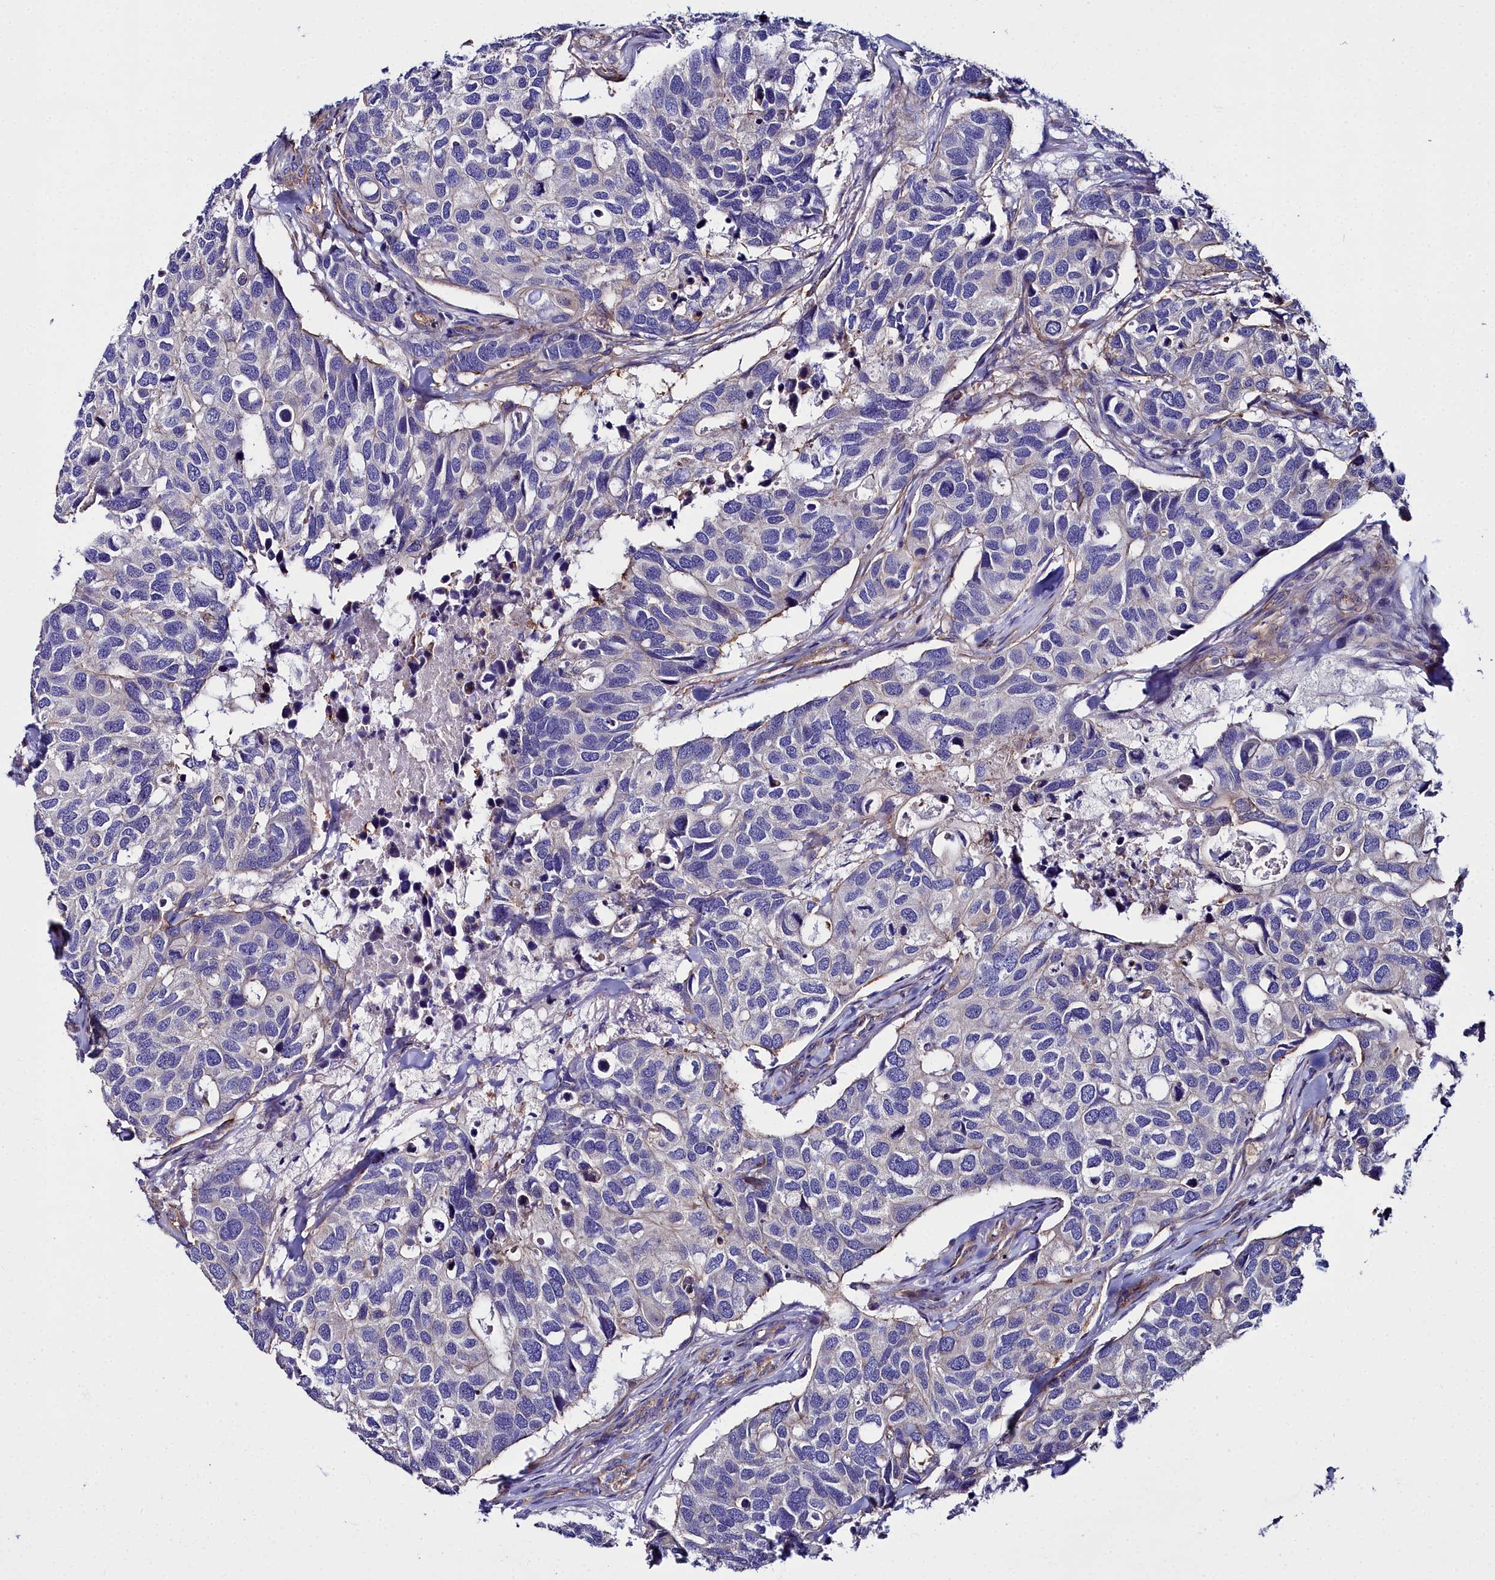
{"staining": {"intensity": "negative", "quantity": "none", "location": "none"}, "tissue": "breast cancer", "cell_type": "Tumor cells", "image_type": "cancer", "snomed": [{"axis": "morphology", "description": "Duct carcinoma"}, {"axis": "topography", "description": "Breast"}], "caption": "Breast cancer (invasive ductal carcinoma) stained for a protein using immunohistochemistry demonstrates no staining tumor cells.", "gene": "FADS3", "patient": {"sex": "female", "age": 83}}